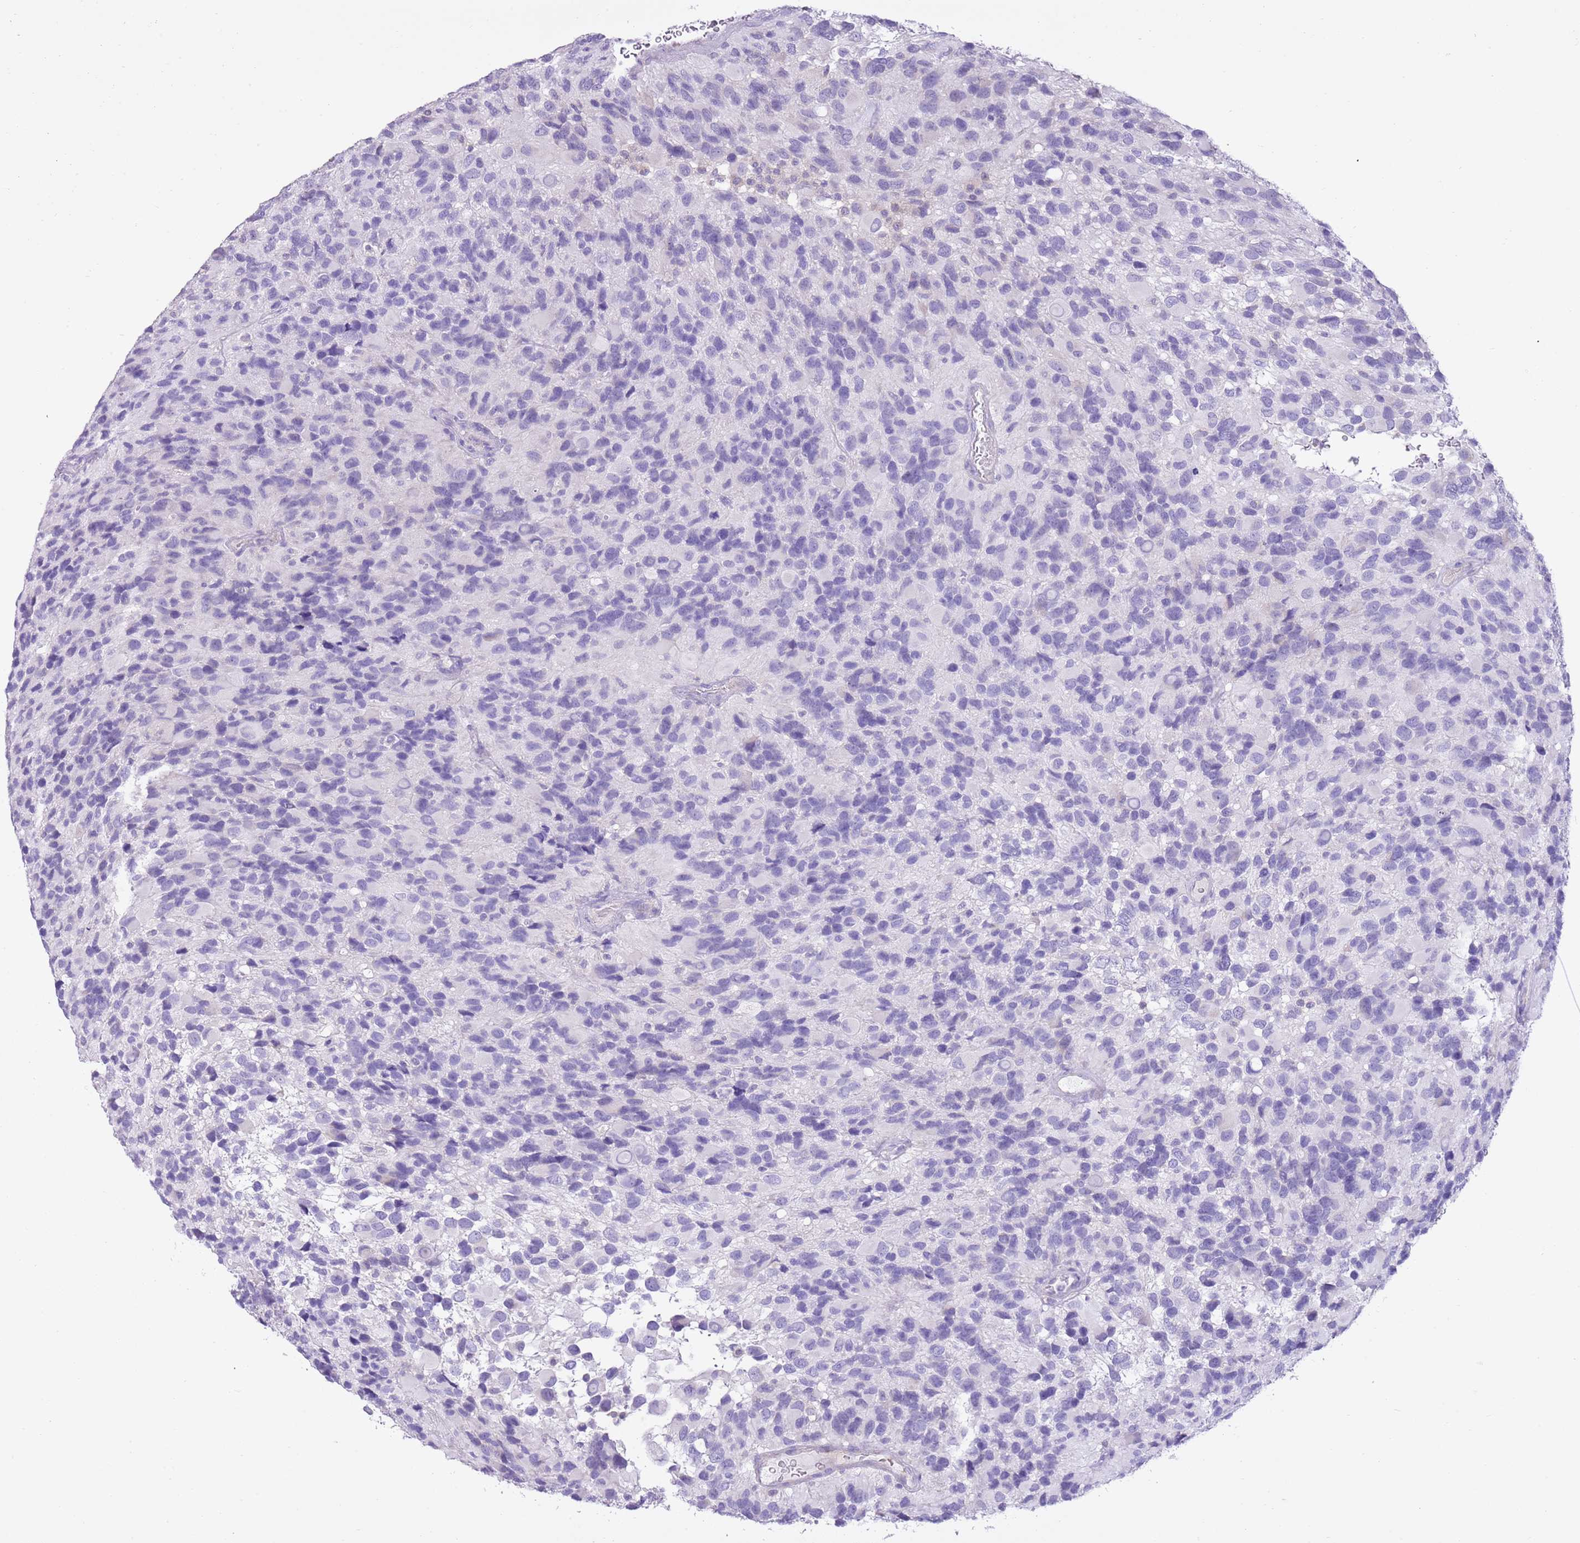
{"staining": {"intensity": "negative", "quantity": "none", "location": "none"}, "tissue": "glioma", "cell_type": "Tumor cells", "image_type": "cancer", "snomed": [{"axis": "morphology", "description": "Glioma, malignant, High grade"}, {"axis": "topography", "description": "Brain"}], "caption": "This is an immunohistochemistry histopathology image of human glioma. There is no expression in tumor cells.", "gene": "AAR2", "patient": {"sex": "male", "age": 77}}